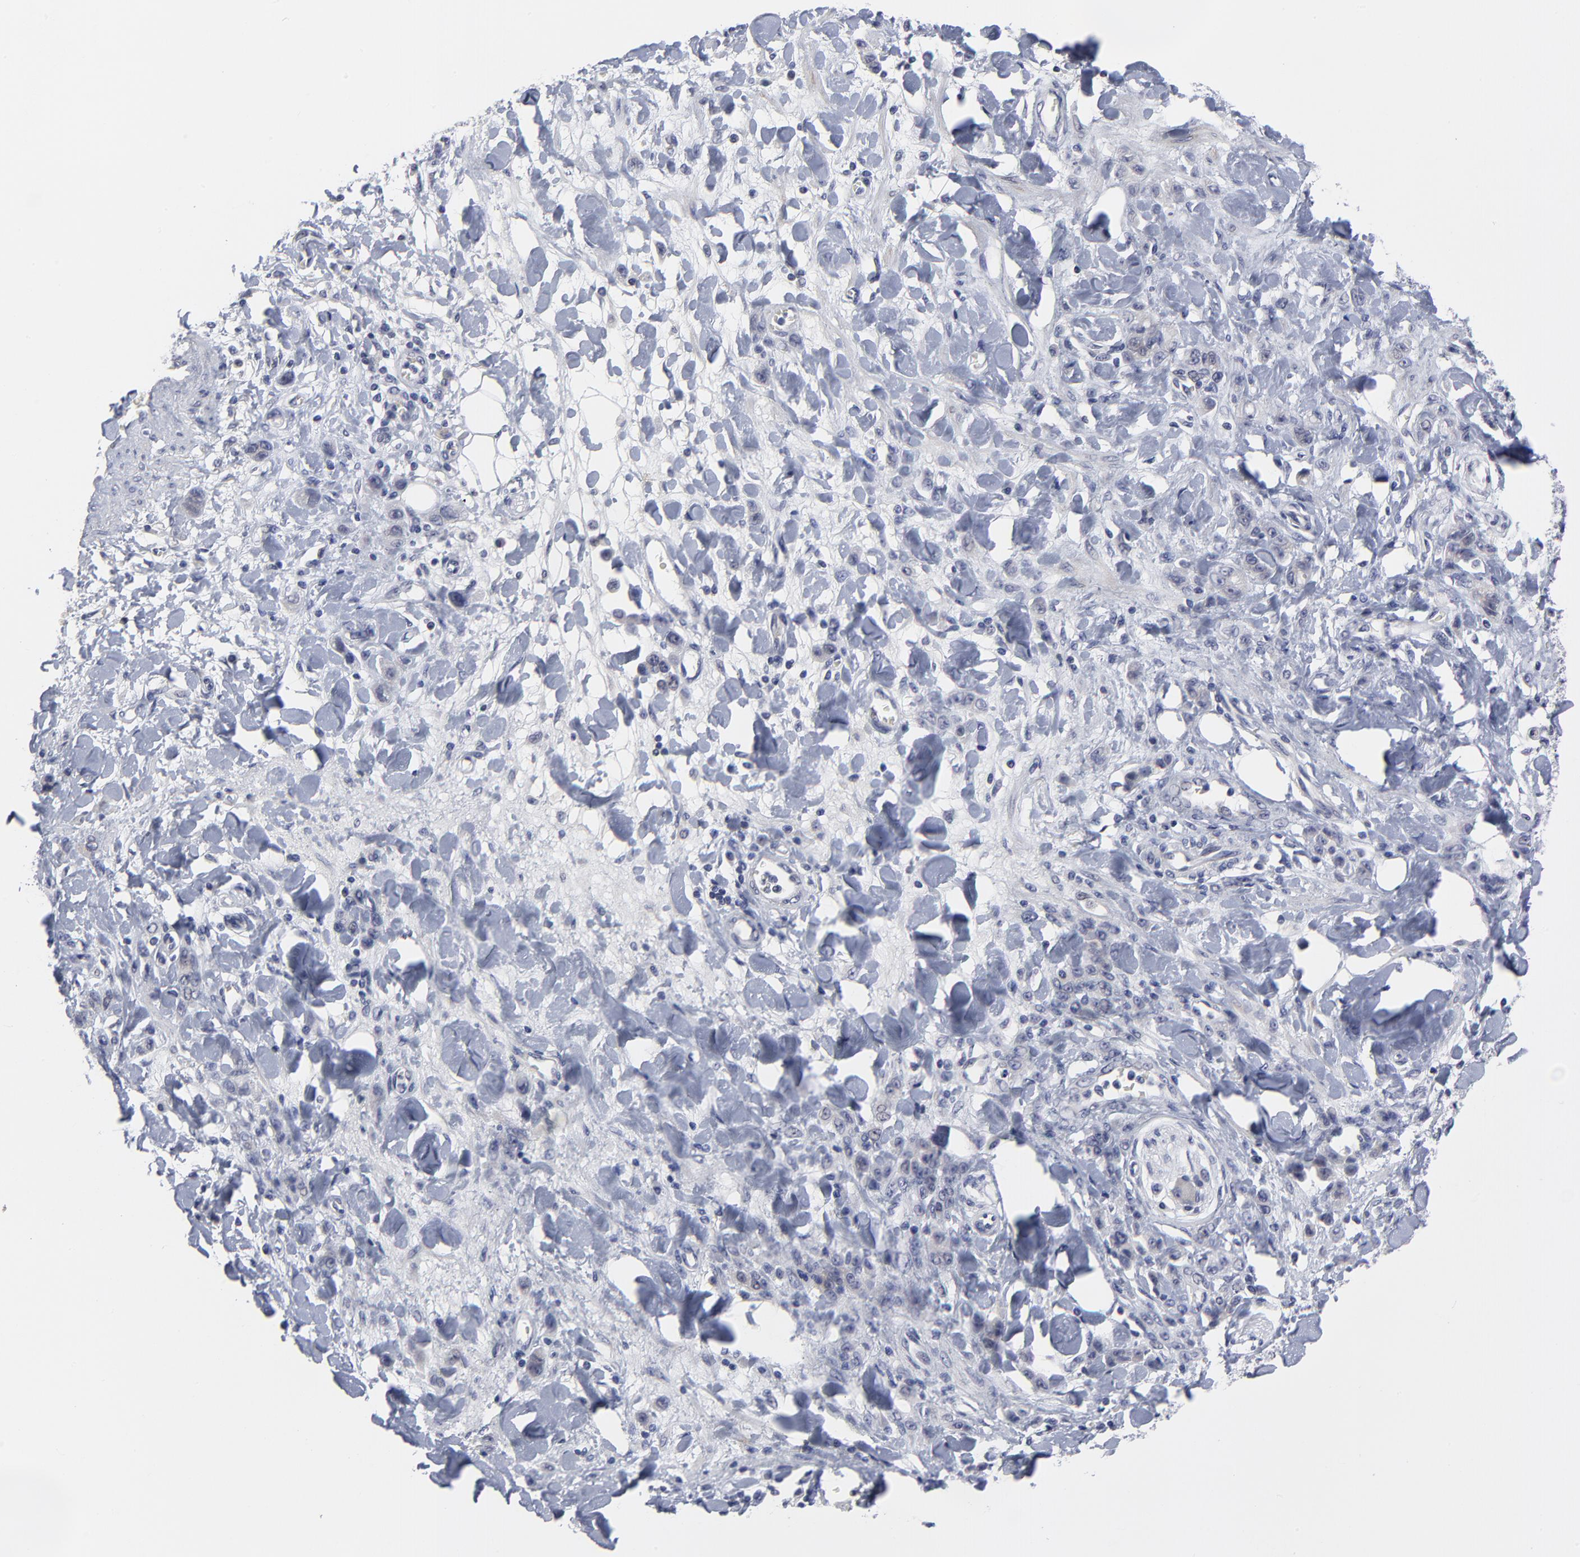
{"staining": {"intensity": "negative", "quantity": "none", "location": "none"}, "tissue": "stomach cancer", "cell_type": "Tumor cells", "image_type": "cancer", "snomed": [{"axis": "morphology", "description": "Normal tissue, NOS"}, {"axis": "morphology", "description": "Adenocarcinoma, NOS"}, {"axis": "topography", "description": "Stomach"}], "caption": "This is an IHC histopathology image of adenocarcinoma (stomach). There is no expression in tumor cells.", "gene": "MAGEA10", "patient": {"sex": "male", "age": 82}}